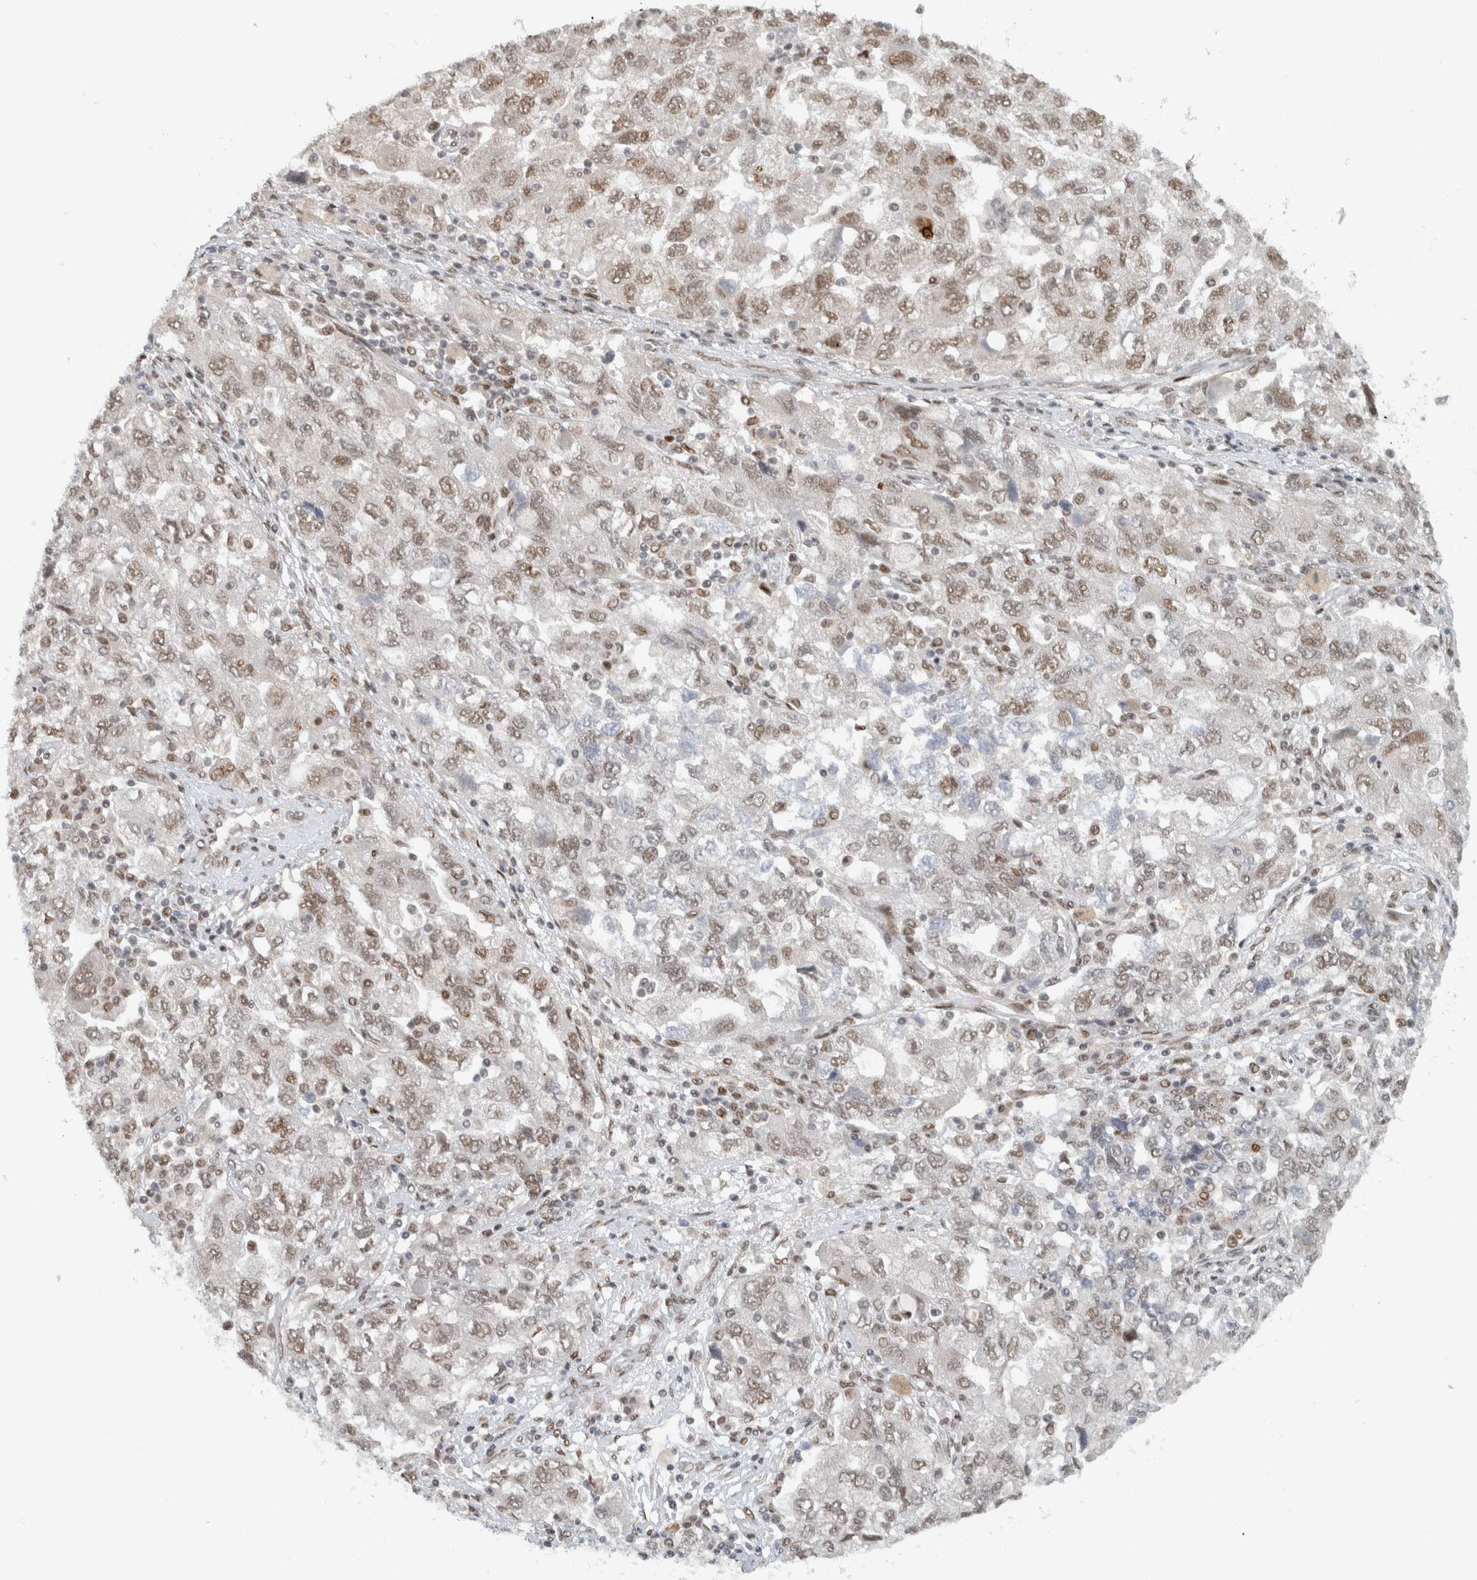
{"staining": {"intensity": "weak", "quantity": ">75%", "location": "nuclear"}, "tissue": "ovarian cancer", "cell_type": "Tumor cells", "image_type": "cancer", "snomed": [{"axis": "morphology", "description": "Carcinoma, NOS"}, {"axis": "morphology", "description": "Cystadenocarcinoma, serous, NOS"}, {"axis": "topography", "description": "Ovary"}], "caption": "Ovarian cancer (carcinoma) stained for a protein reveals weak nuclear positivity in tumor cells. The protein is stained brown, and the nuclei are stained in blue (DAB (3,3'-diaminobenzidine) IHC with brightfield microscopy, high magnification).", "gene": "HNRNPR", "patient": {"sex": "female", "age": 69}}